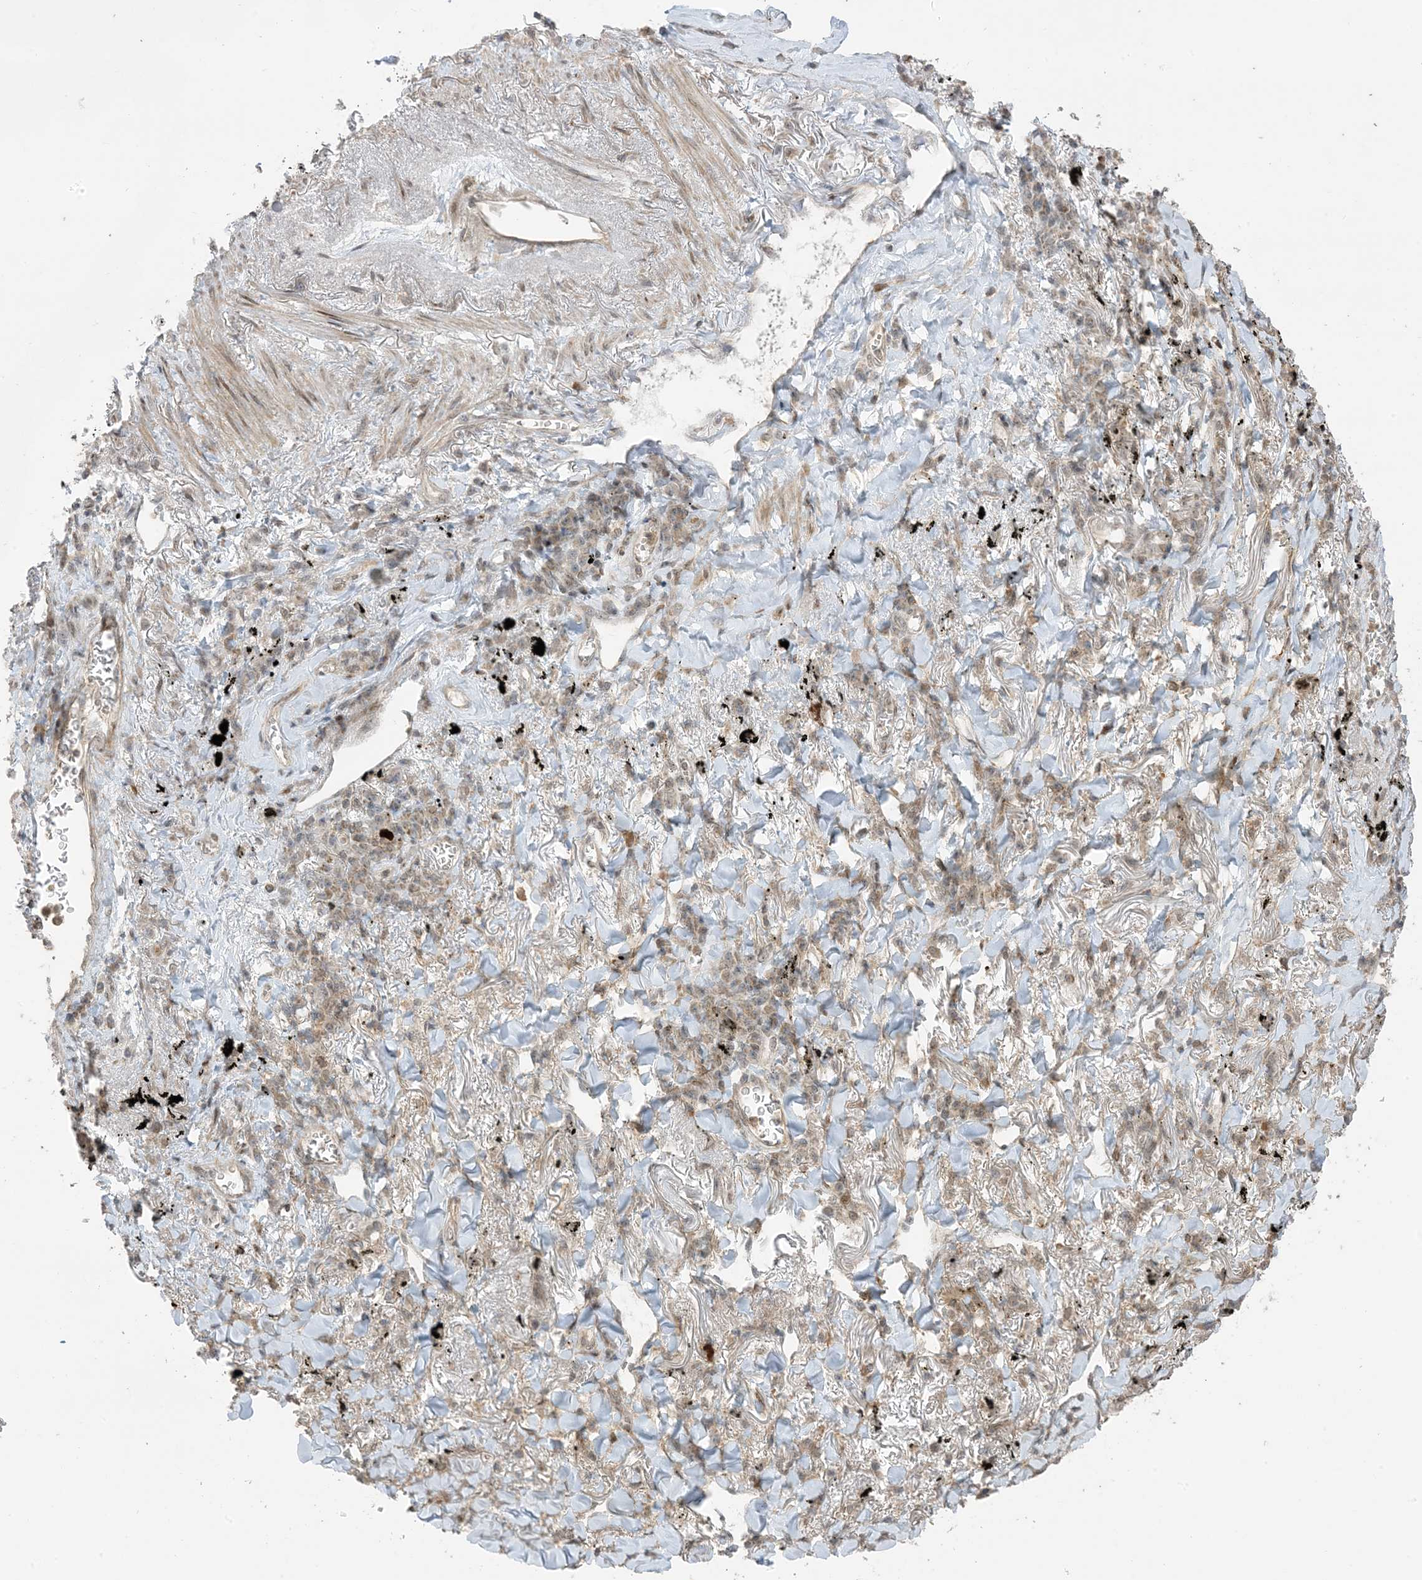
{"staining": {"intensity": "weak", "quantity": ">75%", "location": "cytoplasmic/membranous"}, "tissue": "lung cancer", "cell_type": "Tumor cells", "image_type": "cancer", "snomed": [{"axis": "morphology", "description": "Adenocarcinoma, NOS"}, {"axis": "topography", "description": "Lung"}], "caption": "A photomicrograph of lung adenocarcinoma stained for a protein shows weak cytoplasmic/membranous brown staining in tumor cells.", "gene": "PHLDB2", "patient": {"sex": "male", "age": 65}}